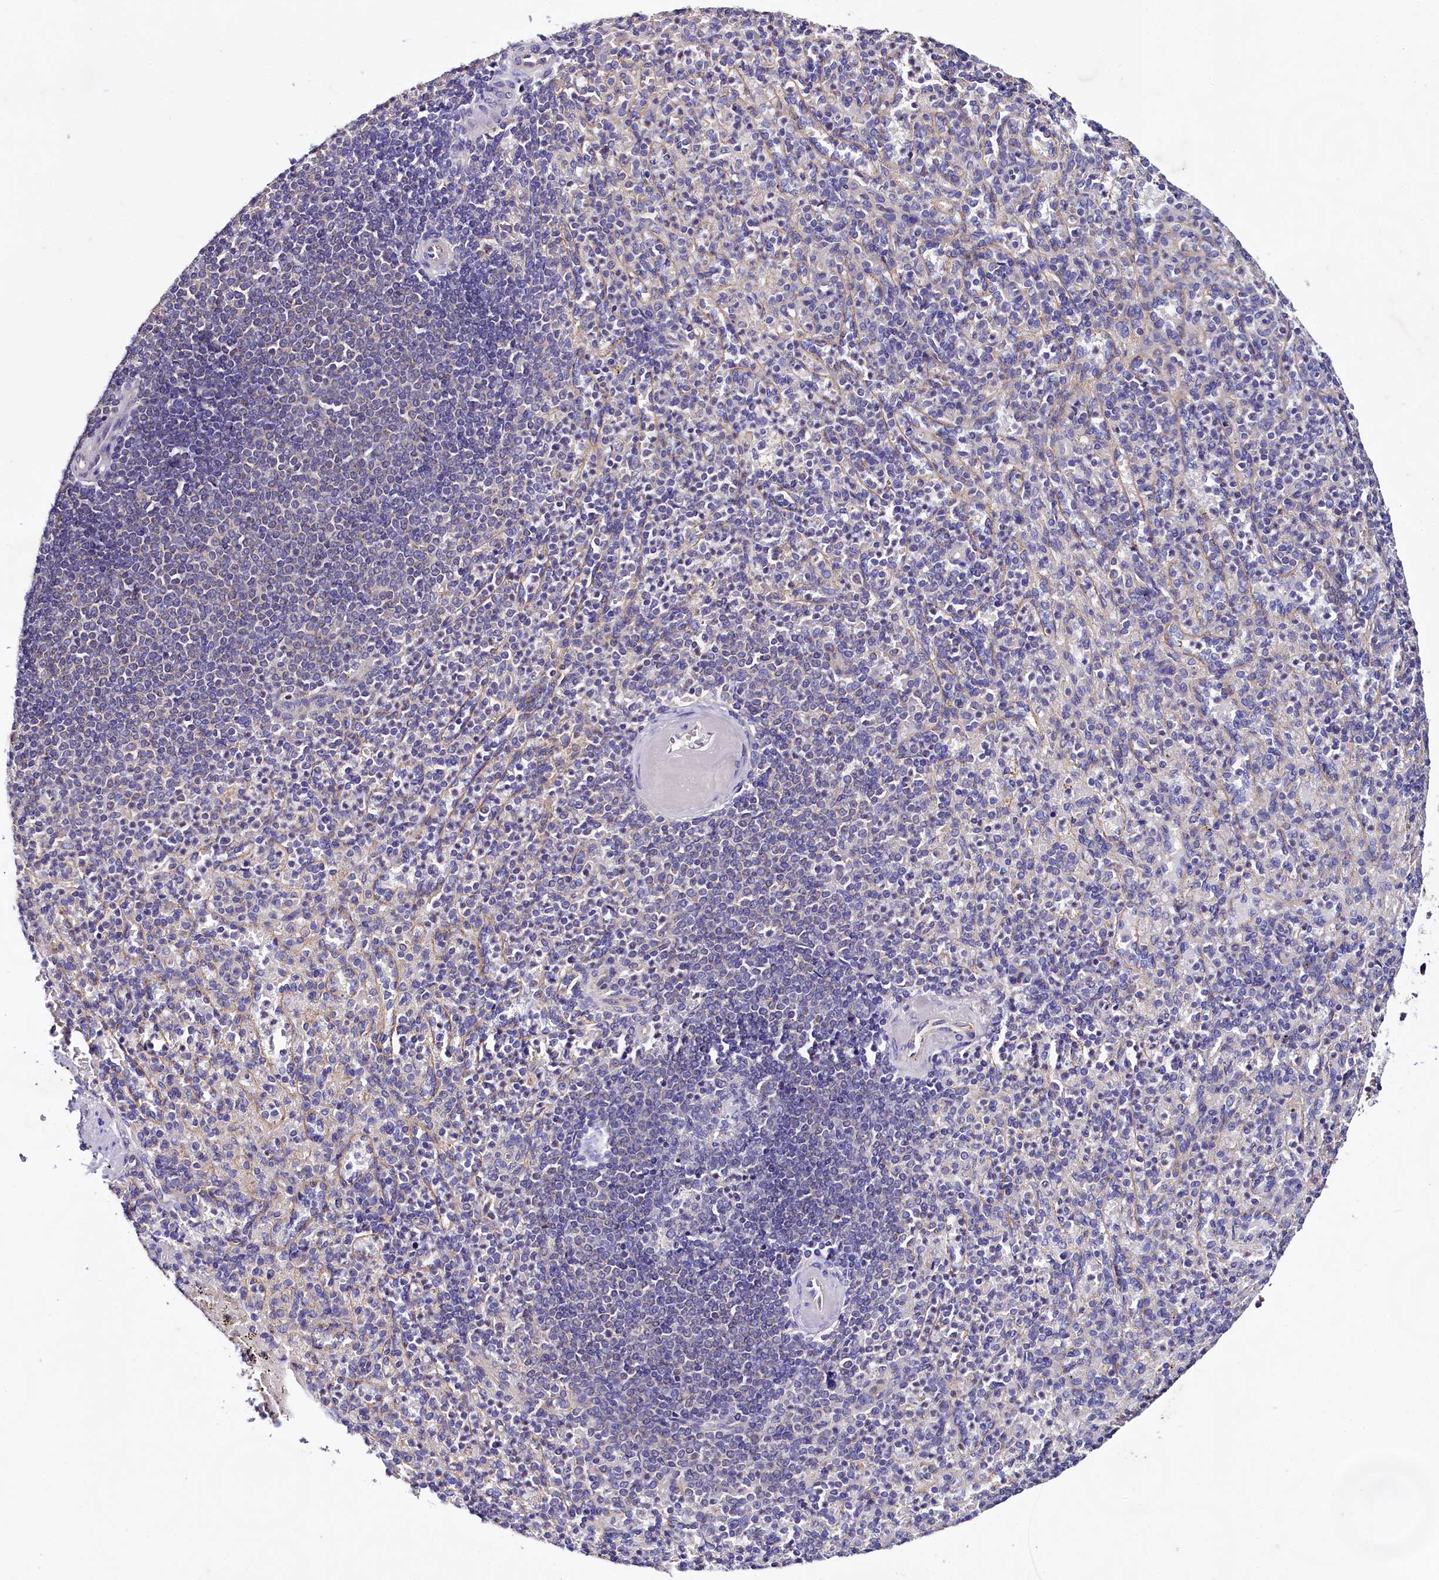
{"staining": {"intensity": "negative", "quantity": "none", "location": "none"}, "tissue": "spleen", "cell_type": "Cells in red pulp", "image_type": "normal", "snomed": [{"axis": "morphology", "description": "Normal tissue, NOS"}, {"axis": "topography", "description": "Spleen"}], "caption": "High magnification brightfield microscopy of unremarkable spleen stained with DAB (brown) and counterstained with hematoxylin (blue): cells in red pulp show no significant staining. (DAB (3,3'-diaminobenzidine) immunohistochemistry (IHC) visualized using brightfield microscopy, high magnification).", "gene": "CEP295", "patient": {"sex": "female", "age": 74}}